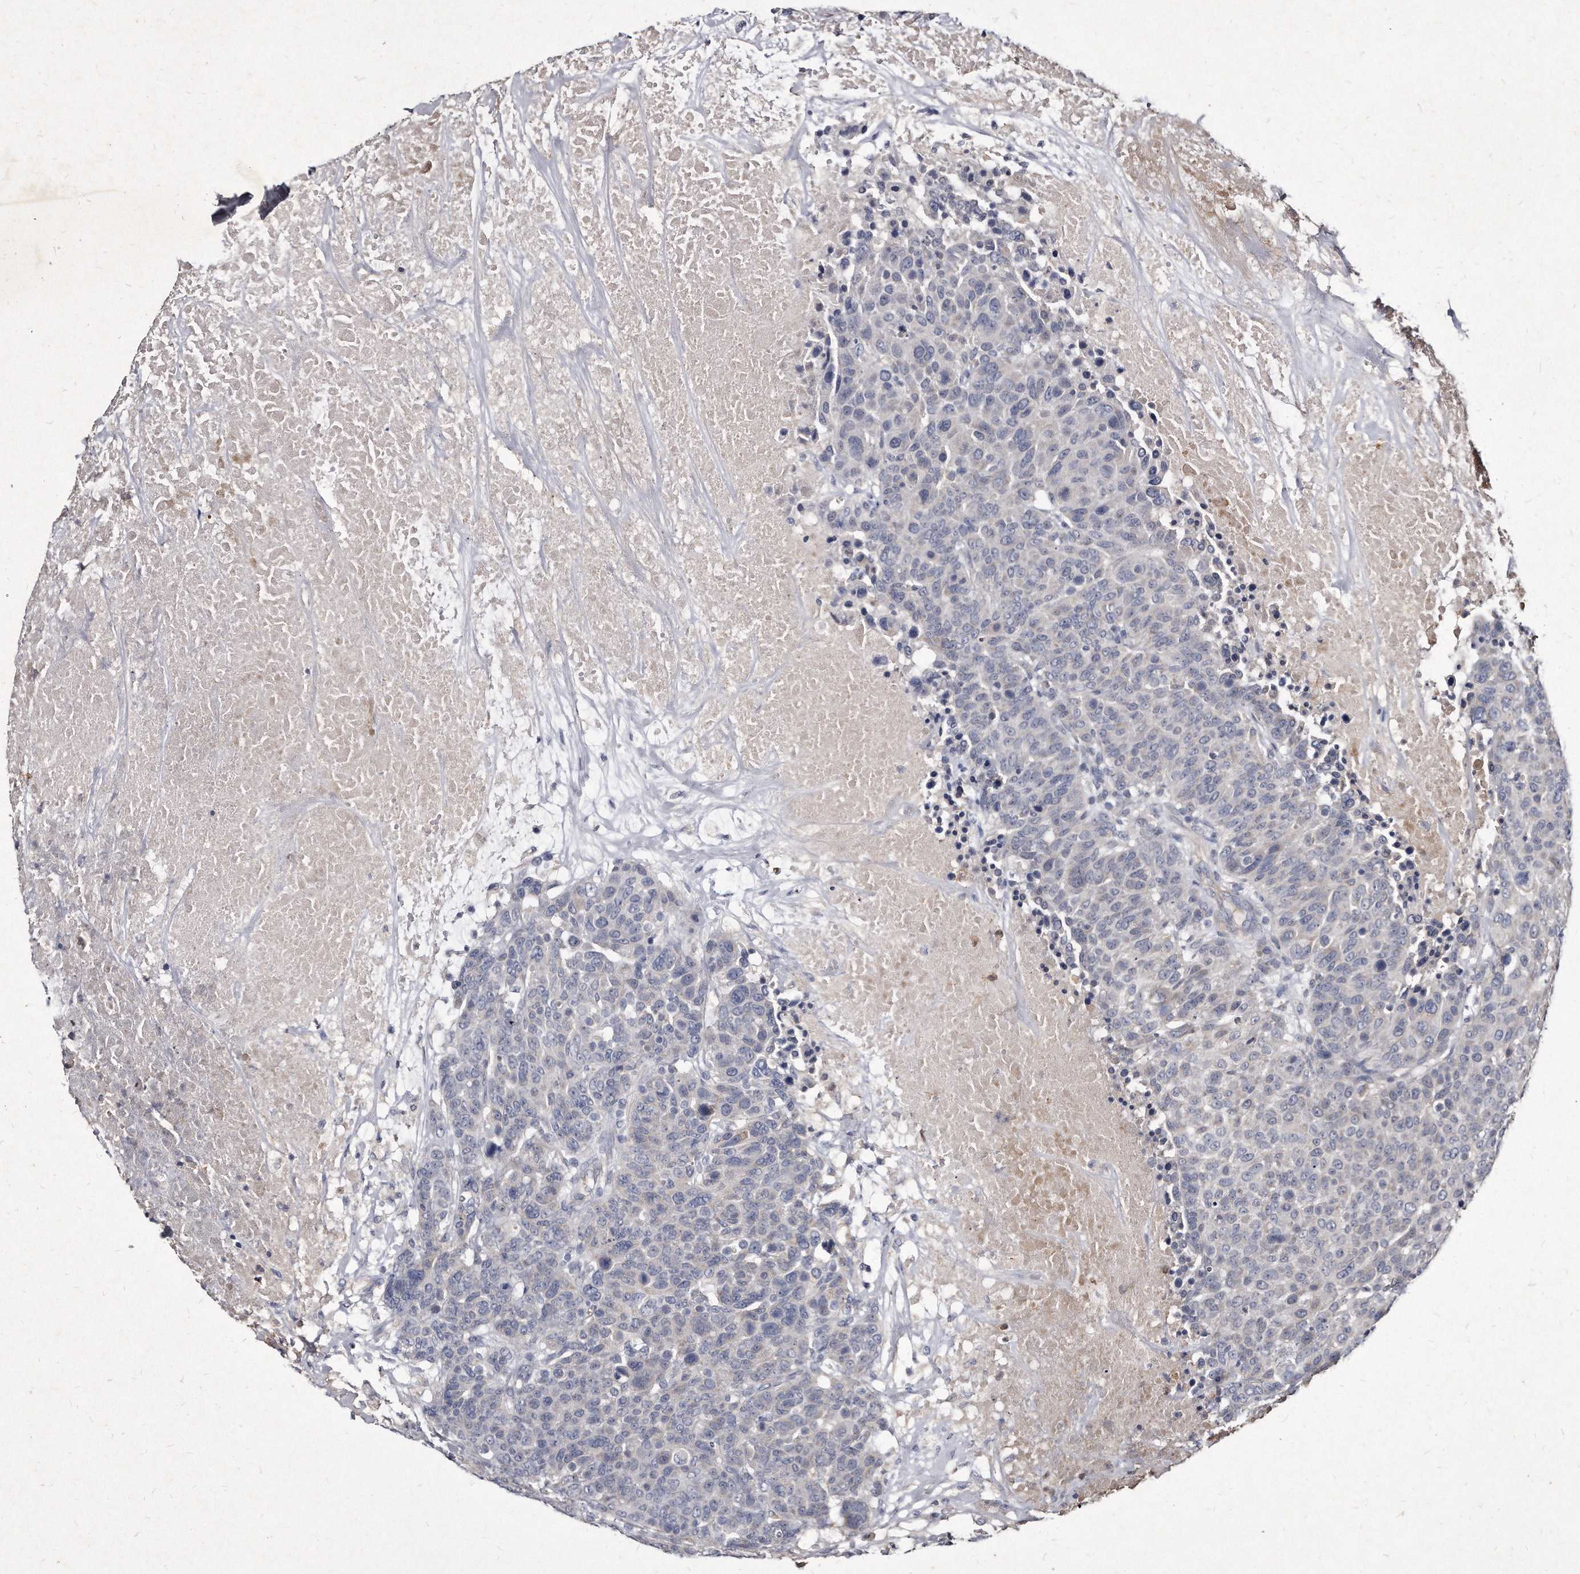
{"staining": {"intensity": "negative", "quantity": "none", "location": "none"}, "tissue": "breast cancer", "cell_type": "Tumor cells", "image_type": "cancer", "snomed": [{"axis": "morphology", "description": "Duct carcinoma"}, {"axis": "topography", "description": "Breast"}], "caption": "Immunohistochemistry micrograph of breast infiltrating ductal carcinoma stained for a protein (brown), which exhibits no positivity in tumor cells.", "gene": "KLHDC3", "patient": {"sex": "female", "age": 37}}